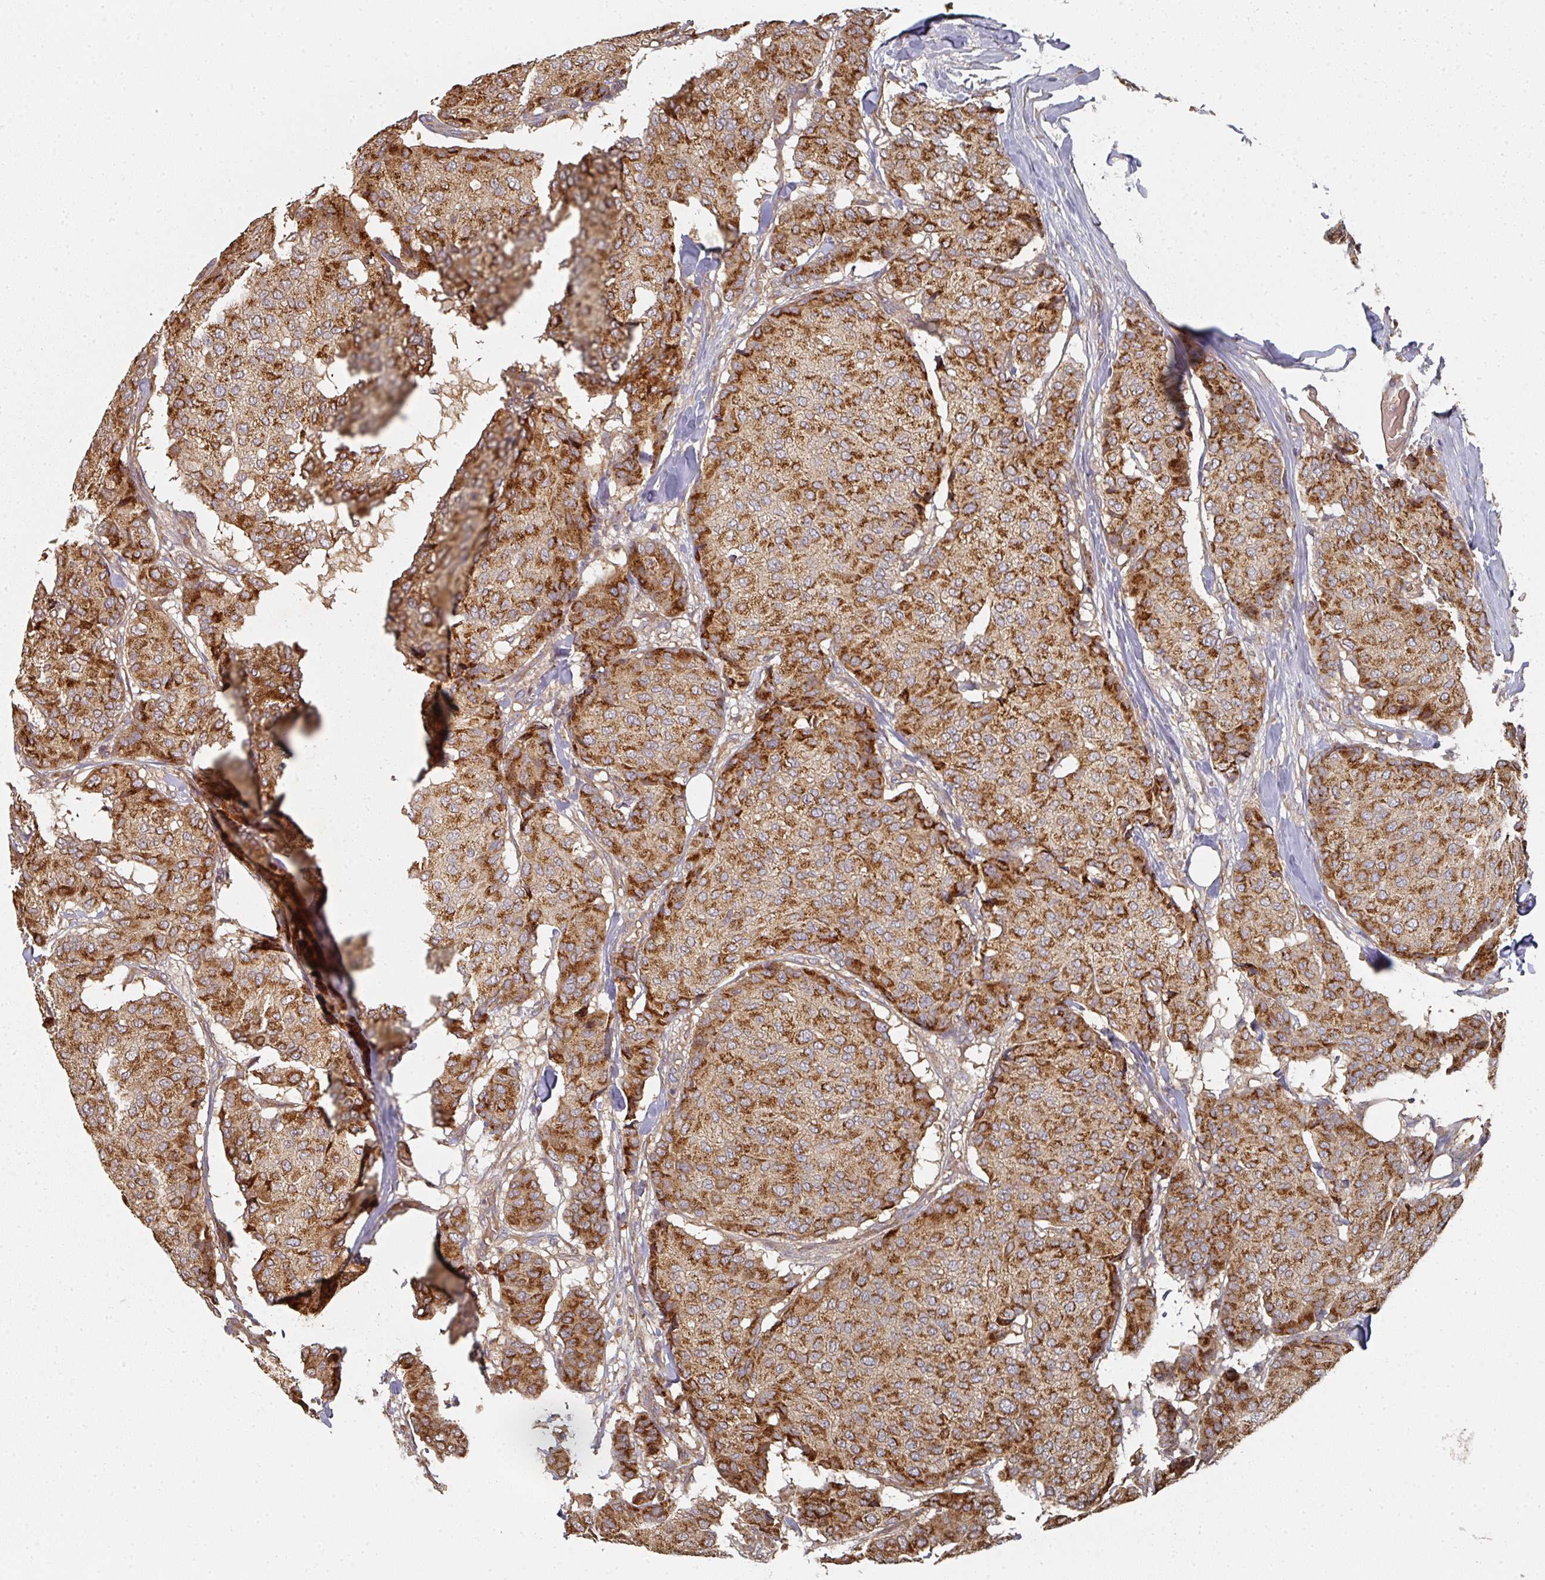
{"staining": {"intensity": "strong", "quantity": ">75%", "location": "cytoplasmic/membranous"}, "tissue": "breast cancer", "cell_type": "Tumor cells", "image_type": "cancer", "snomed": [{"axis": "morphology", "description": "Duct carcinoma"}, {"axis": "topography", "description": "Breast"}], "caption": "Immunohistochemistry (DAB (3,3'-diaminobenzidine)) staining of breast cancer (infiltrating ductal carcinoma) displays strong cytoplasmic/membranous protein positivity in about >75% of tumor cells. (IHC, brightfield microscopy, high magnification).", "gene": "EDEM2", "patient": {"sex": "female", "age": 75}}